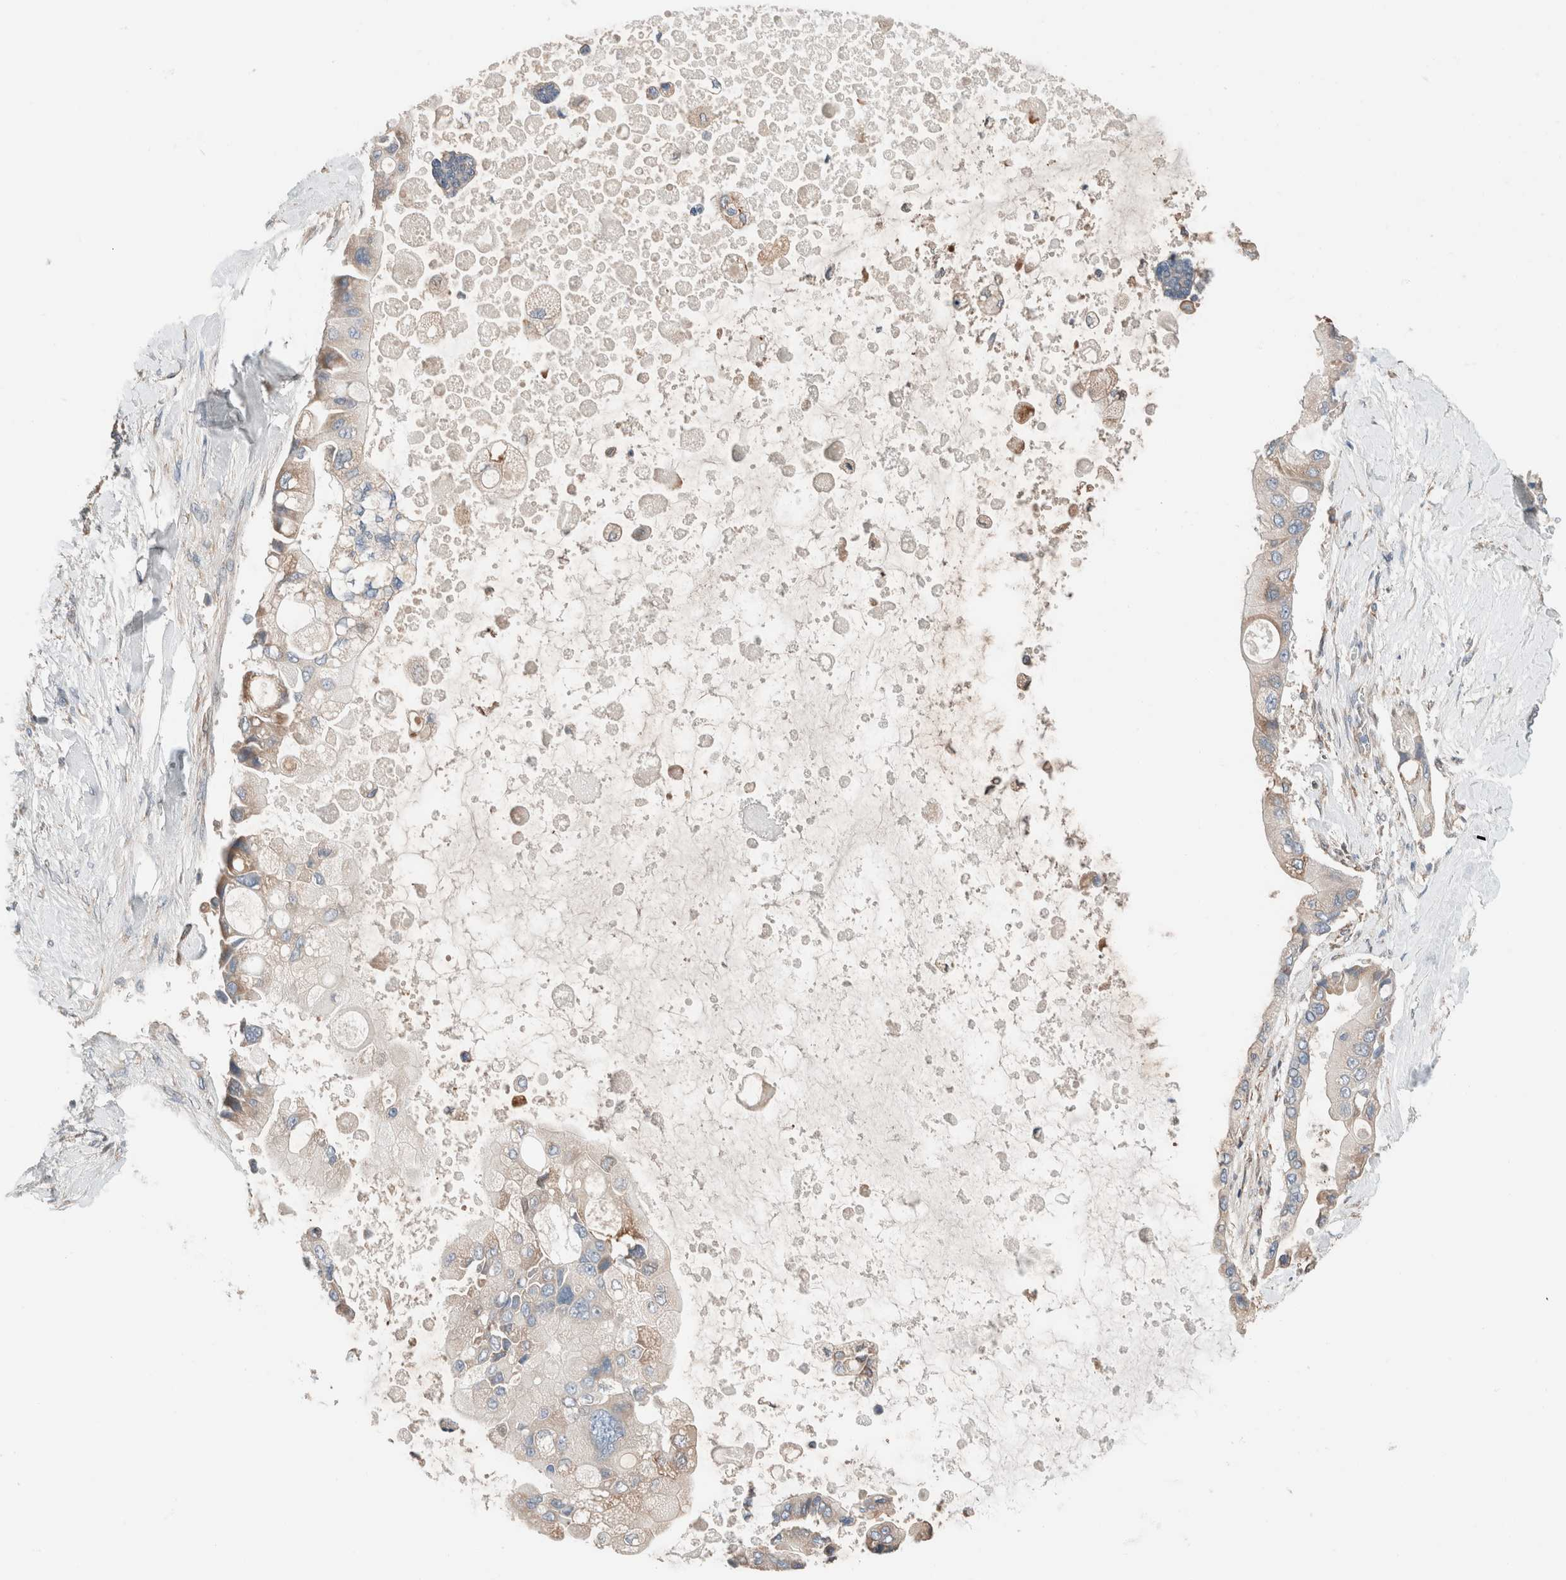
{"staining": {"intensity": "weak", "quantity": "<25%", "location": "cytoplasmic/membranous"}, "tissue": "liver cancer", "cell_type": "Tumor cells", "image_type": "cancer", "snomed": [{"axis": "morphology", "description": "Cholangiocarcinoma"}, {"axis": "topography", "description": "Liver"}], "caption": "DAB (3,3'-diaminobenzidine) immunohistochemical staining of liver cholangiocarcinoma shows no significant staining in tumor cells.", "gene": "PCM1", "patient": {"sex": "male", "age": 50}}